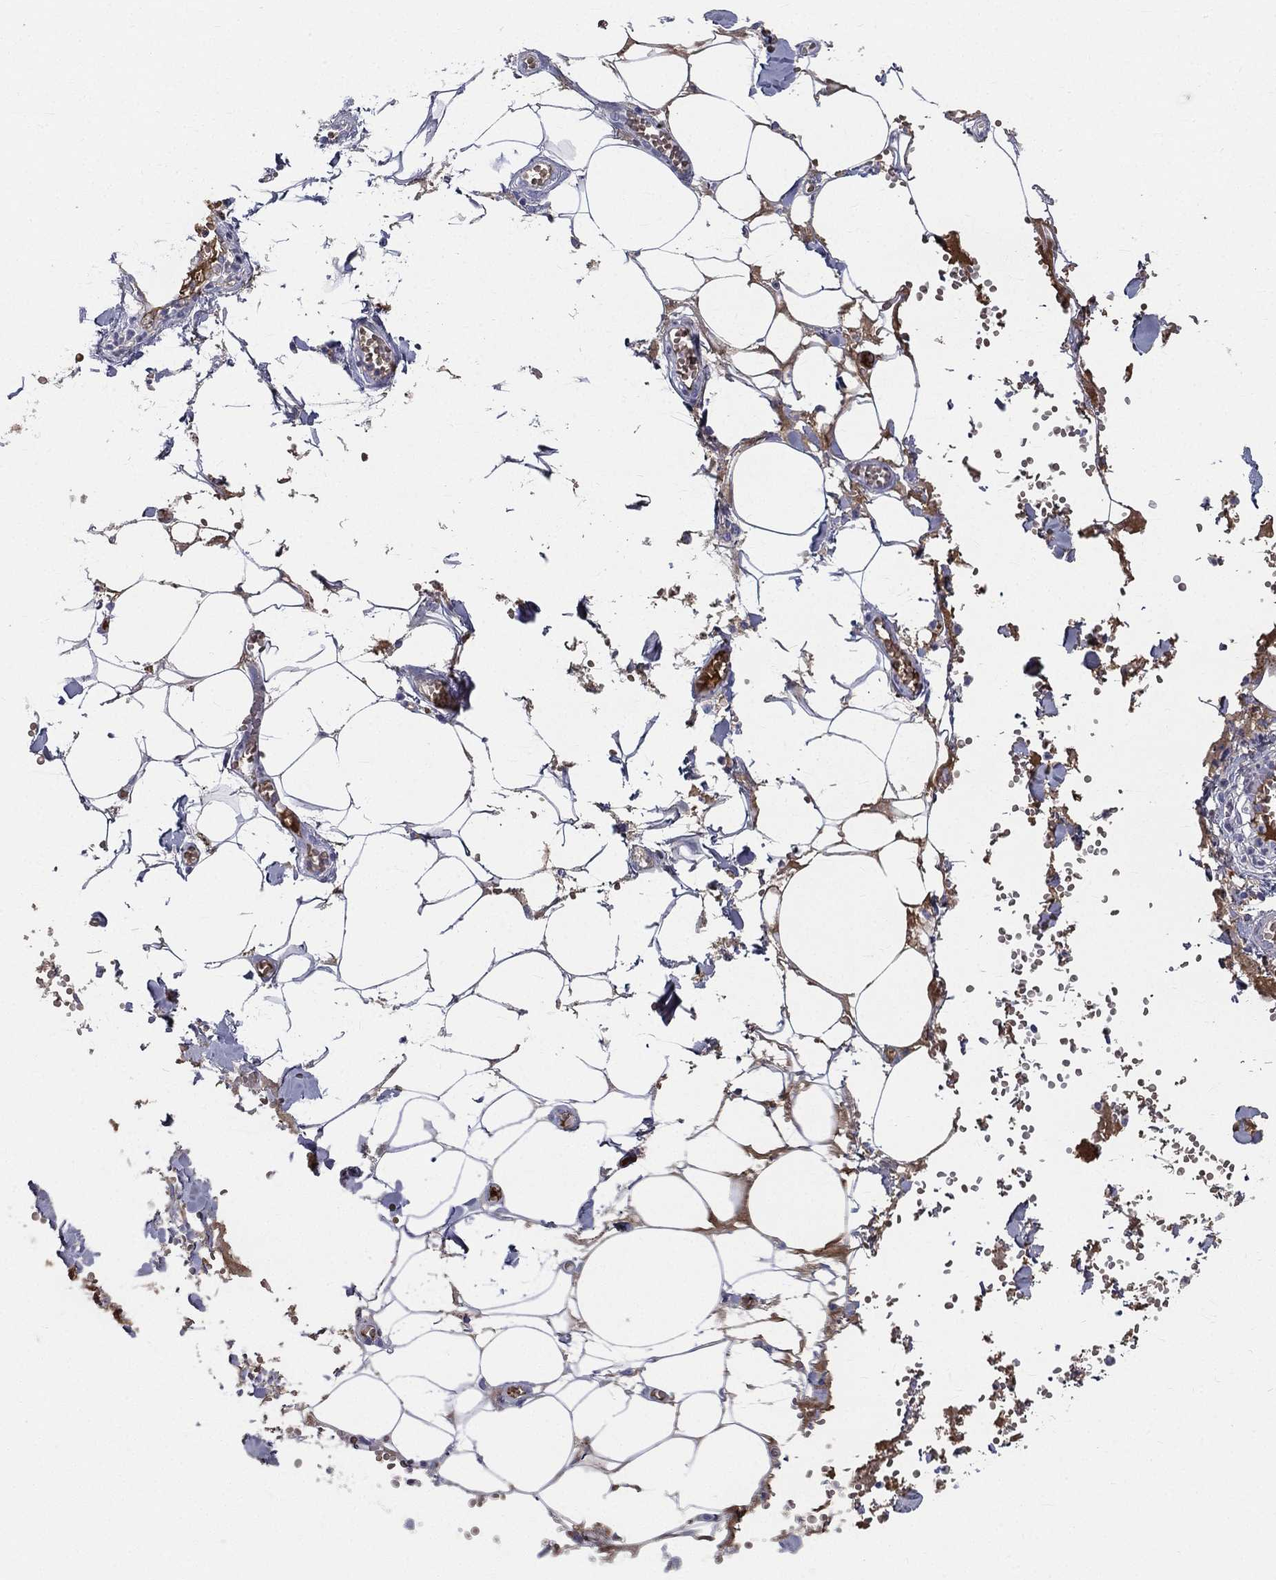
{"staining": {"intensity": "negative", "quantity": "none", "location": "none"}, "tissue": "adipose tissue", "cell_type": "Adipocytes", "image_type": "normal", "snomed": [{"axis": "morphology", "description": "Normal tissue, NOS"}, {"axis": "morphology", "description": "Squamous cell carcinoma, NOS"}, {"axis": "topography", "description": "Cartilage tissue"}, {"axis": "topography", "description": "Lung"}], "caption": "This is a histopathology image of immunohistochemistry (IHC) staining of normal adipose tissue, which shows no positivity in adipocytes. (Stains: DAB immunohistochemistry (IHC) with hematoxylin counter stain, Microscopy: brightfield microscopy at high magnification).", "gene": "HP", "patient": {"sex": "male", "age": 66}}